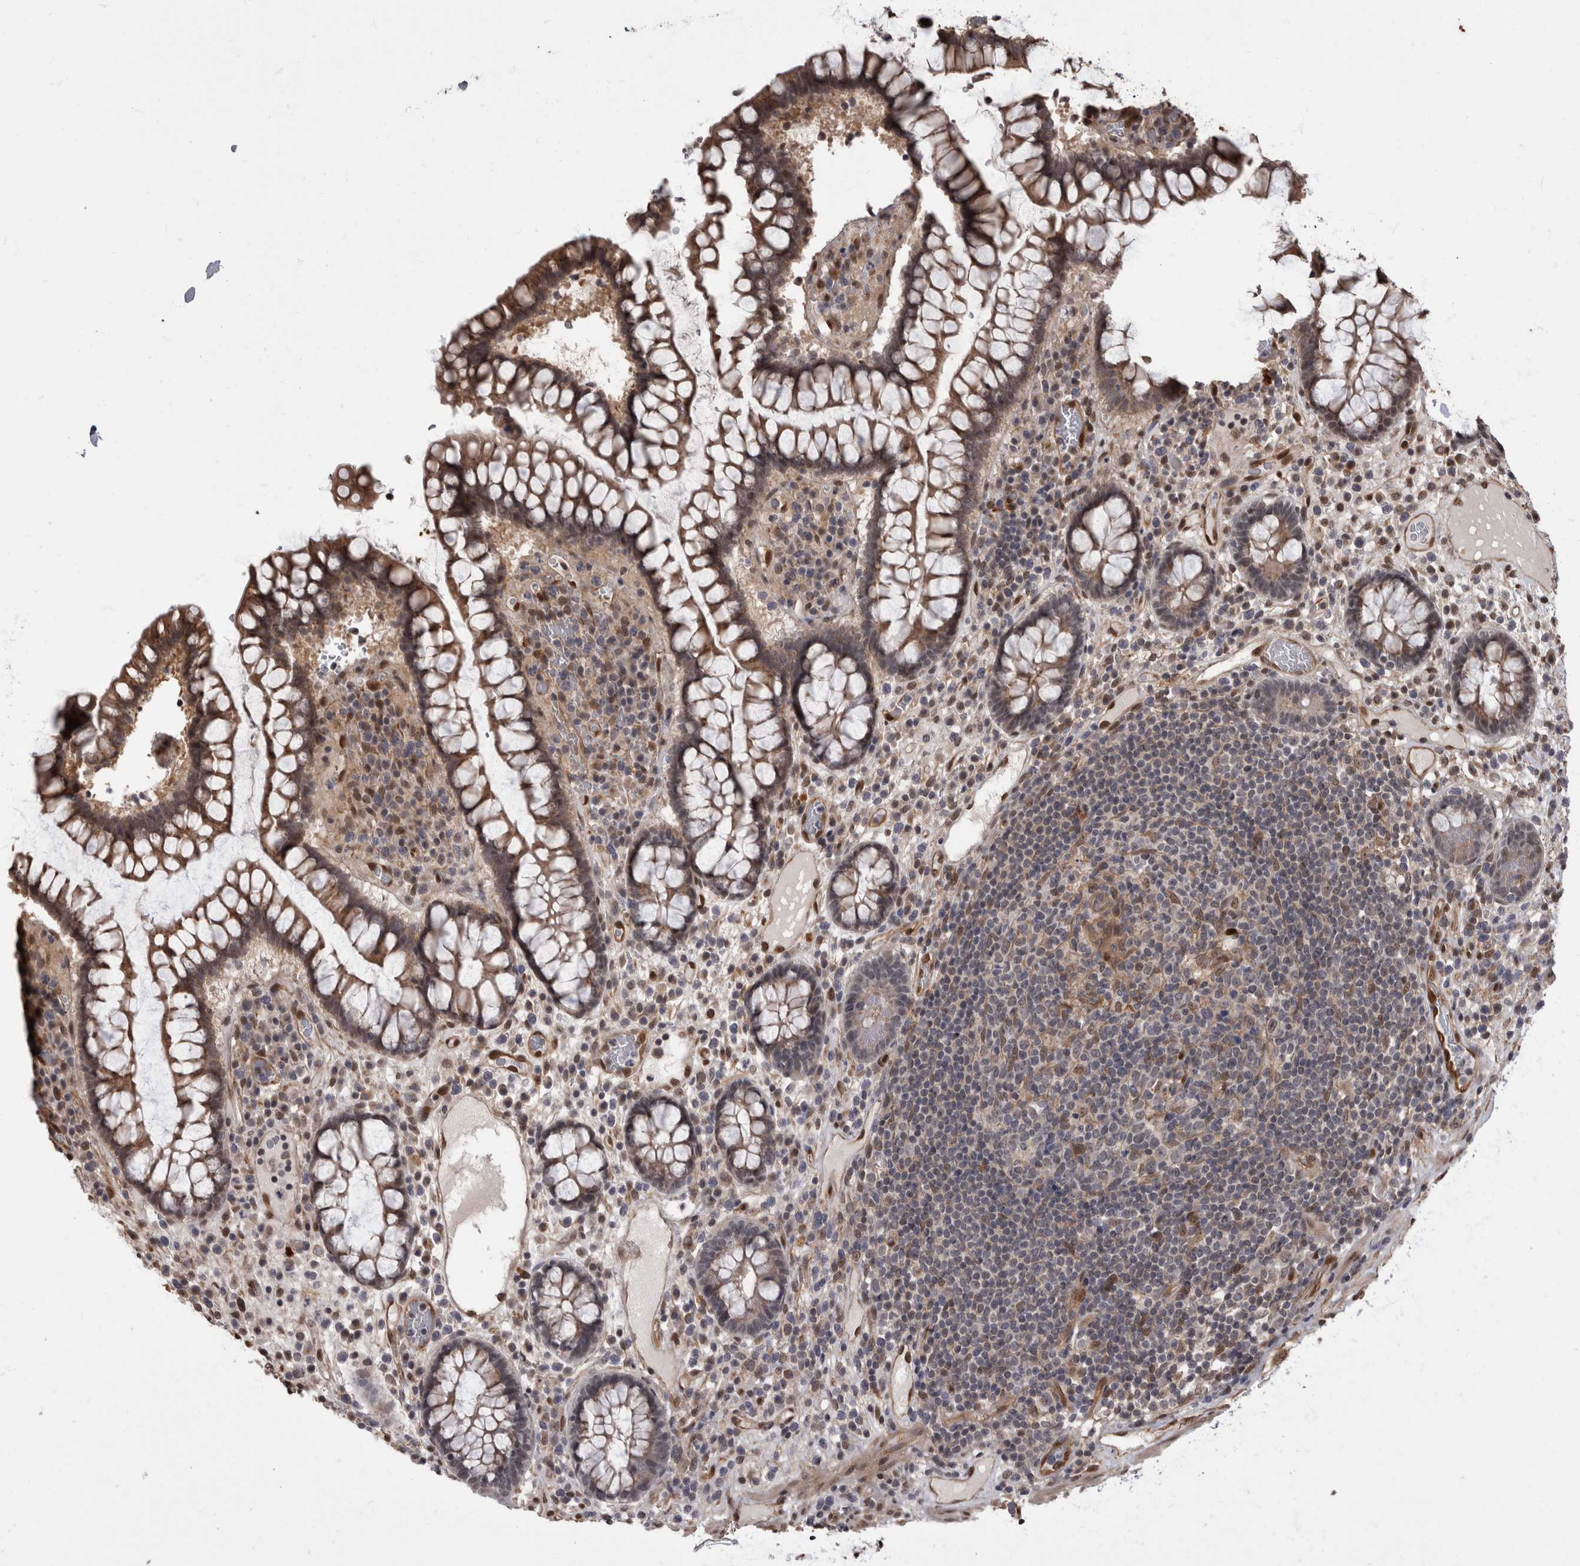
{"staining": {"intensity": "moderate", "quantity": ">75%", "location": "cytoplasmic/membranous,nuclear"}, "tissue": "colon", "cell_type": "Endothelial cells", "image_type": "normal", "snomed": [{"axis": "morphology", "description": "Normal tissue, NOS"}, {"axis": "topography", "description": "Colon"}], "caption": "Moderate cytoplasmic/membranous,nuclear staining for a protein is seen in about >75% of endothelial cells of benign colon using immunohistochemistry.", "gene": "AKT3", "patient": {"sex": "female", "age": 79}}